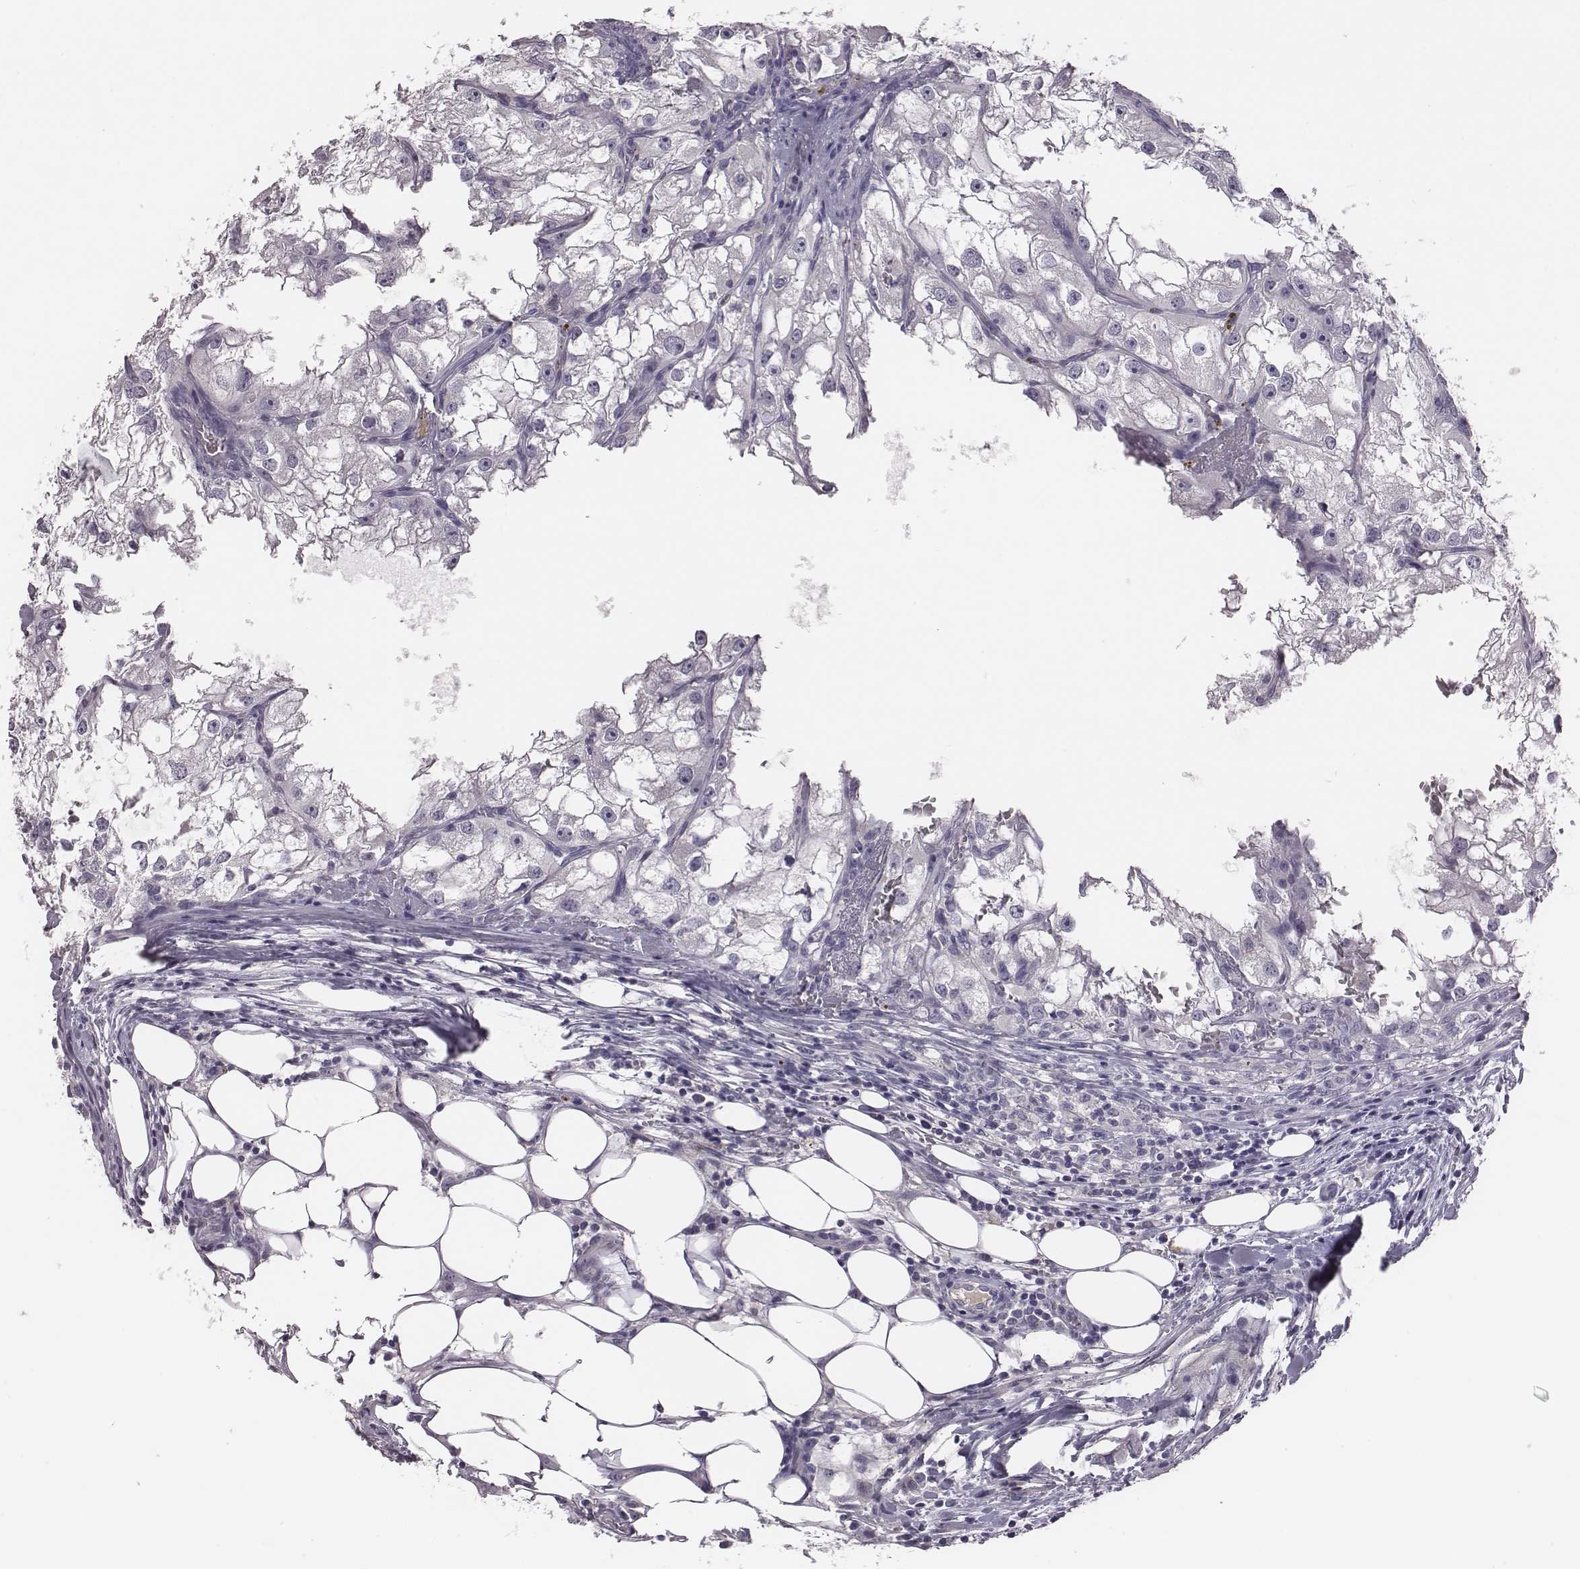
{"staining": {"intensity": "negative", "quantity": "none", "location": "none"}, "tissue": "renal cancer", "cell_type": "Tumor cells", "image_type": "cancer", "snomed": [{"axis": "morphology", "description": "Adenocarcinoma, NOS"}, {"axis": "topography", "description": "Kidney"}], "caption": "High magnification brightfield microscopy of renal cancer stained with DAB (brown) and counterstained with hematoxylin (blue): tumor cells show no significant positivity. (DAB IHC visualized using brightfield microscopy, high magnification).", "gene": "EN1", "patient": {"sex": "male", "age": 59}}